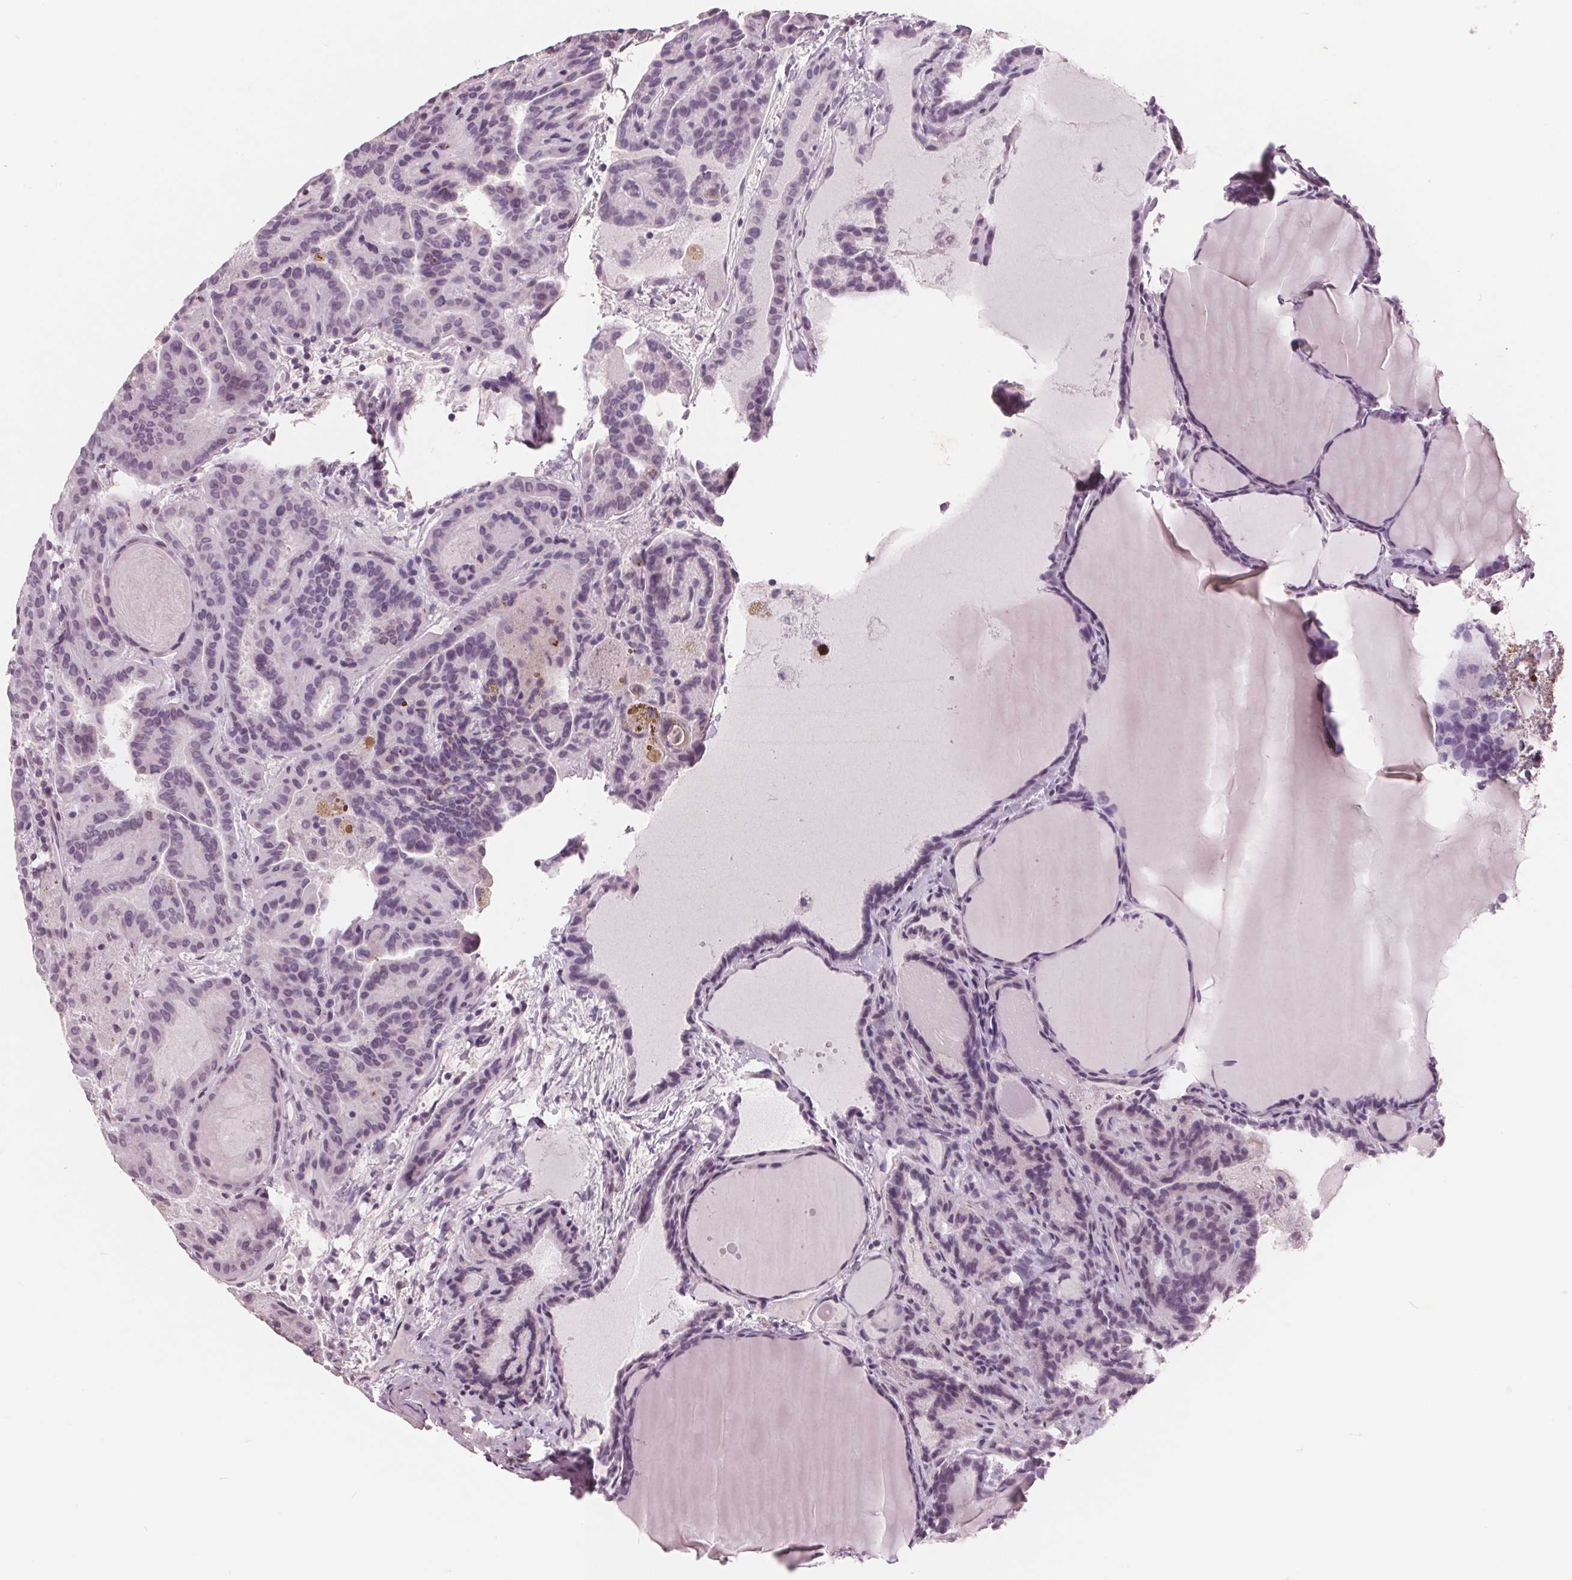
{"staining": {"intensity": "negative", "quantity": "none", "location": "none"}, "tissue": "thyroid cancer", "cell_type": "Tumor cells", "image_type": "cancer", "snomed": [{"axis": "morphology", "description": "Papillary adenocarcinoma, NOS"}, {"axis": "topography", "description": "Thyroid gland"}], "caption": "This is an immunohistochemistry image of papillary adenocarcinoma (thyroid). There is no expression in tumor cells.", "gene": "PTPN14", "patient": {"sex": "female", "age": 46}}